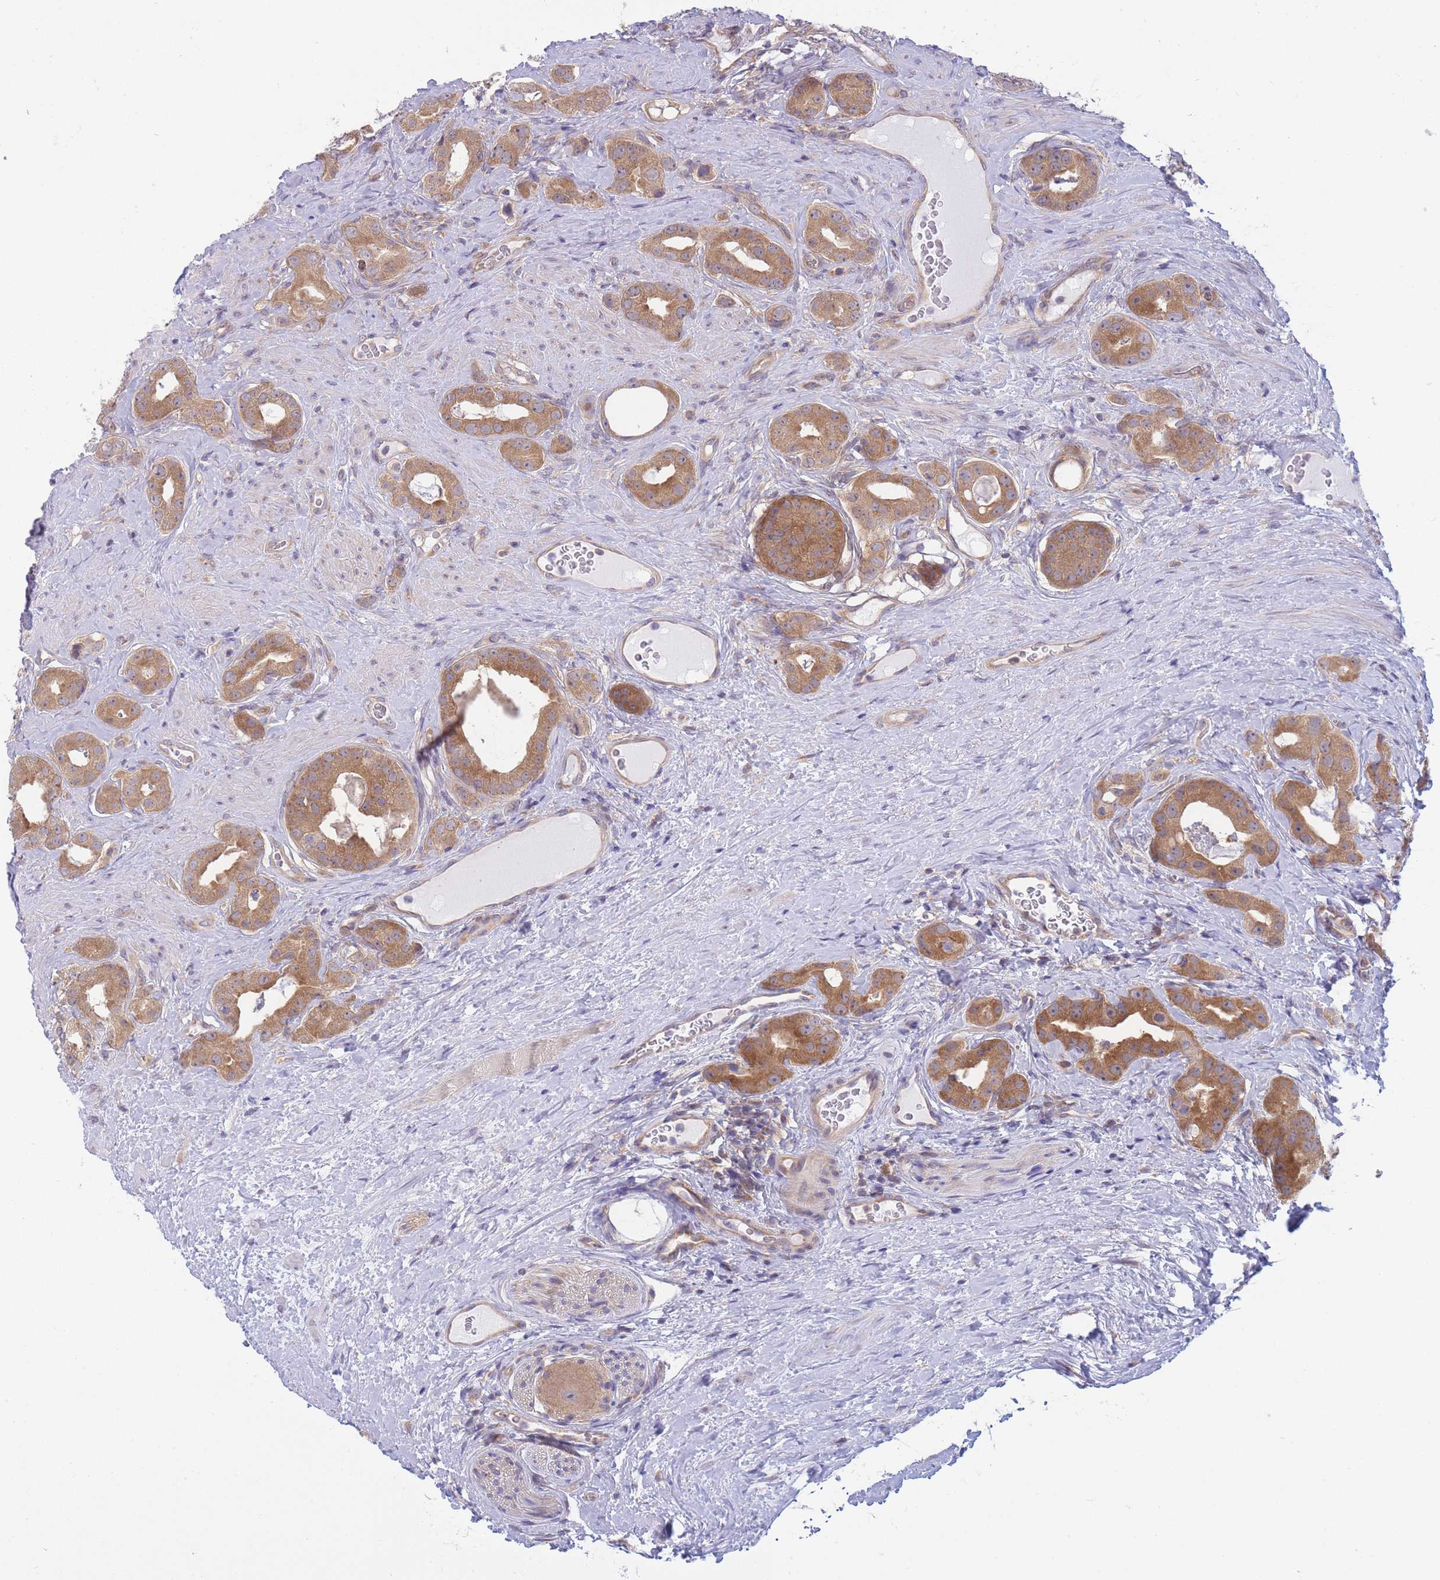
{"staining": {"intensity": "moderate", "quantity": ">75%", "location": "cytoplasmic/membranous"}, "tissue": "prostate cancer", "cell_type": "Tumor cells", "image_type": "cancer", "snomed": [{"axis": "morphology", "description": "Adenocarcinoma, High grade"}, {"axis": "topography", "description": "Prostate"}], "caption": "DAB (3,3'-diaminobenzidine) immunohistochemical staining of prostate cancer (adenocarcinoma (high-grade)) demonstrates moderate cytoplasmic/membranous protein expression in about >75% of tumor cells. (brown staining indicates protein expression, while blue staining denotes nuclei).", "gene": "PFDN6", "patient": {"sex": "male", "age": 63}}